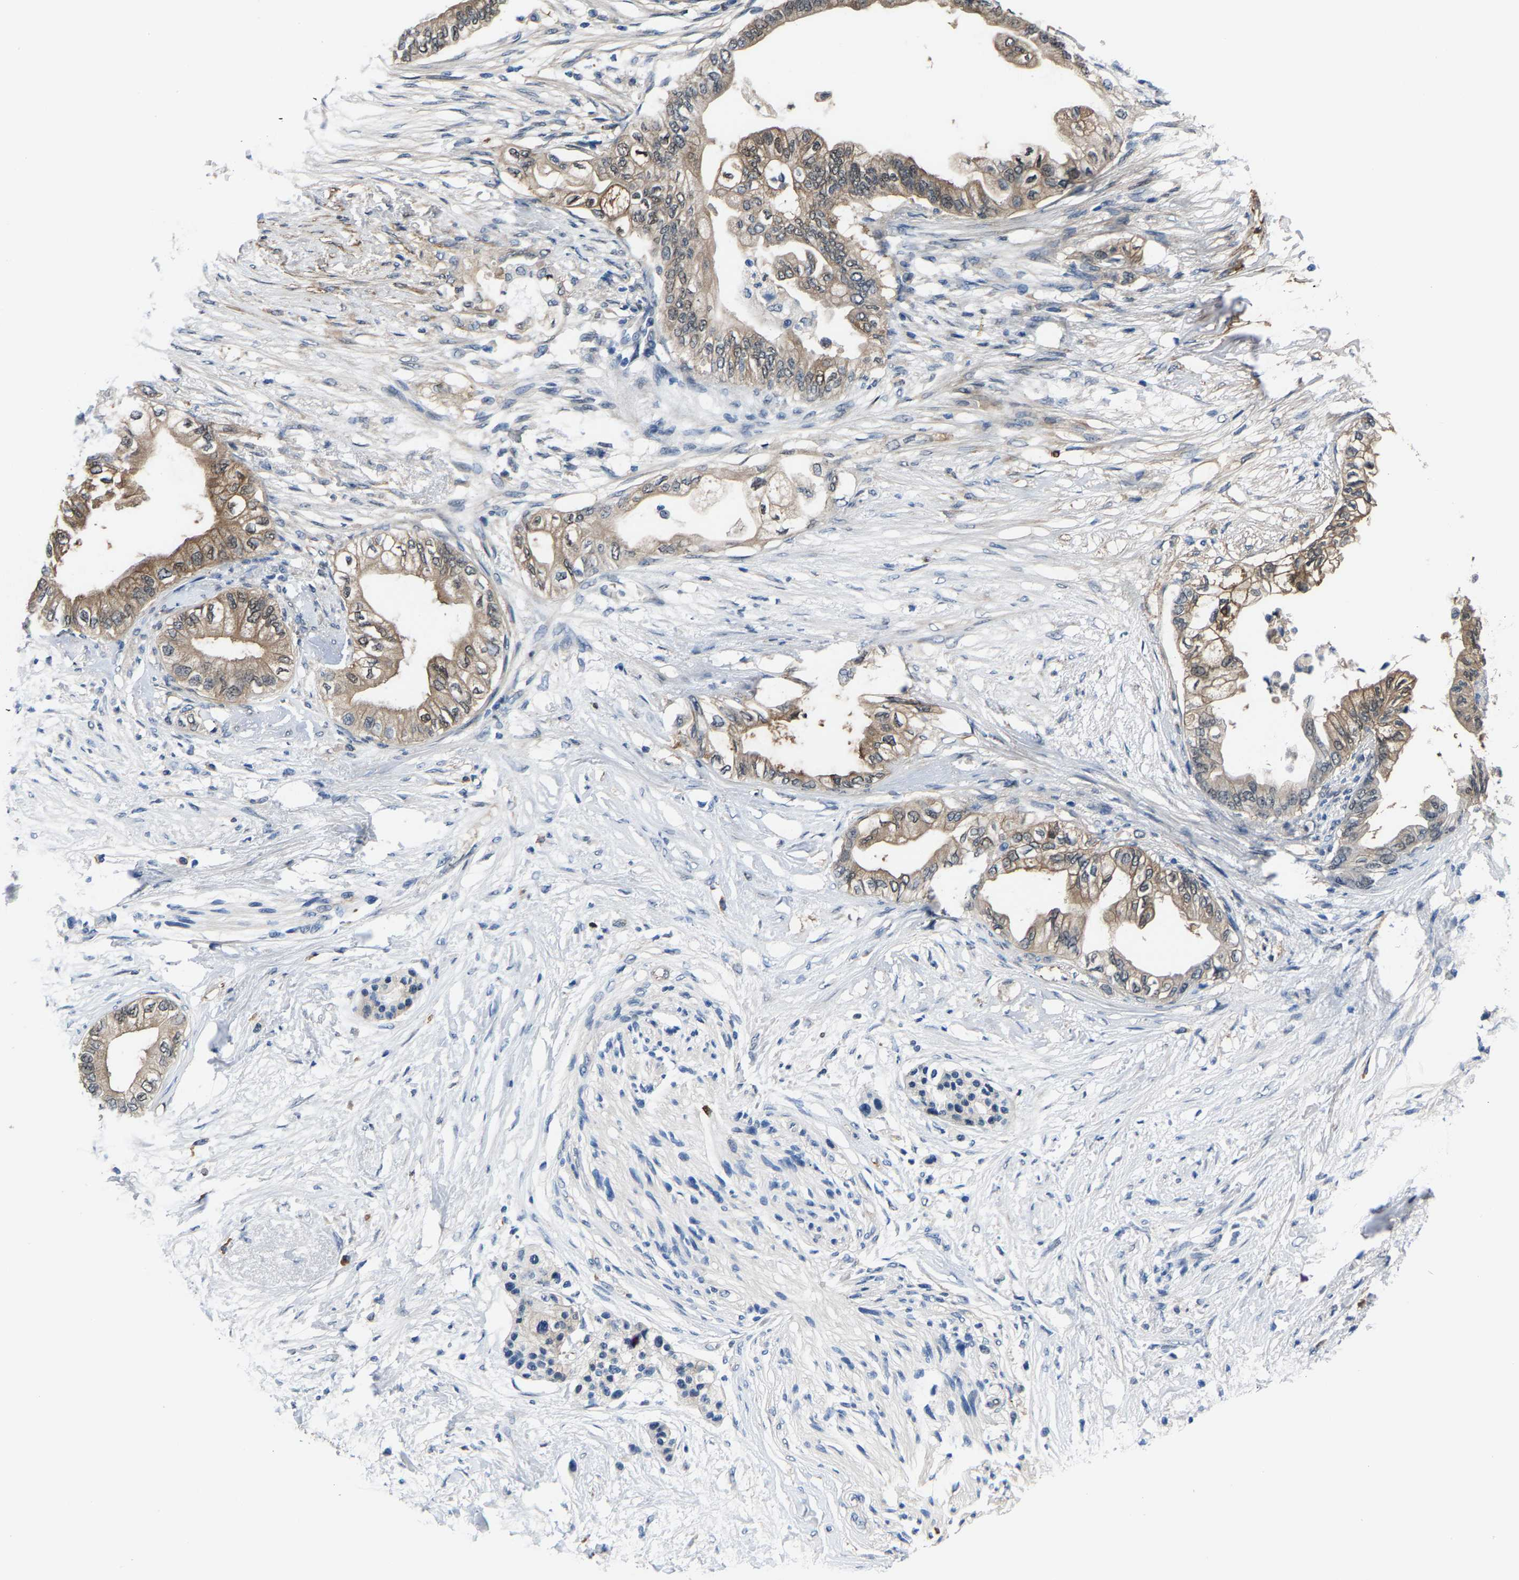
{"staining": {"intensity": "weak", "quantity": ">75%", "location": "cytoplasmic/membranous"}, "tissue": "pancreatic cancer", "cell_type": "Tumor cells", "image_type": "cancer", "snomed": [{"axis": "morphology", "description": "Normal tissue, NOS"}, {"axis": "morphology", "description": "Adenocarcinoma, NOS"}, {"axis": "topography", "description": "Pancreas"}, {"axis": "topography", "description": "Duodenum"}], "caption": "Adenocarcinoma (pancreatic) was stained to show a protein in brown. There is low levels of weak cytoplasmic/membranous positivity in about >75% of tumor cells. (Brightfield microscopy of DAB IHC at high magnification).", "gene": "SSH3", "patient": {"sex": "female", "age": 60}}